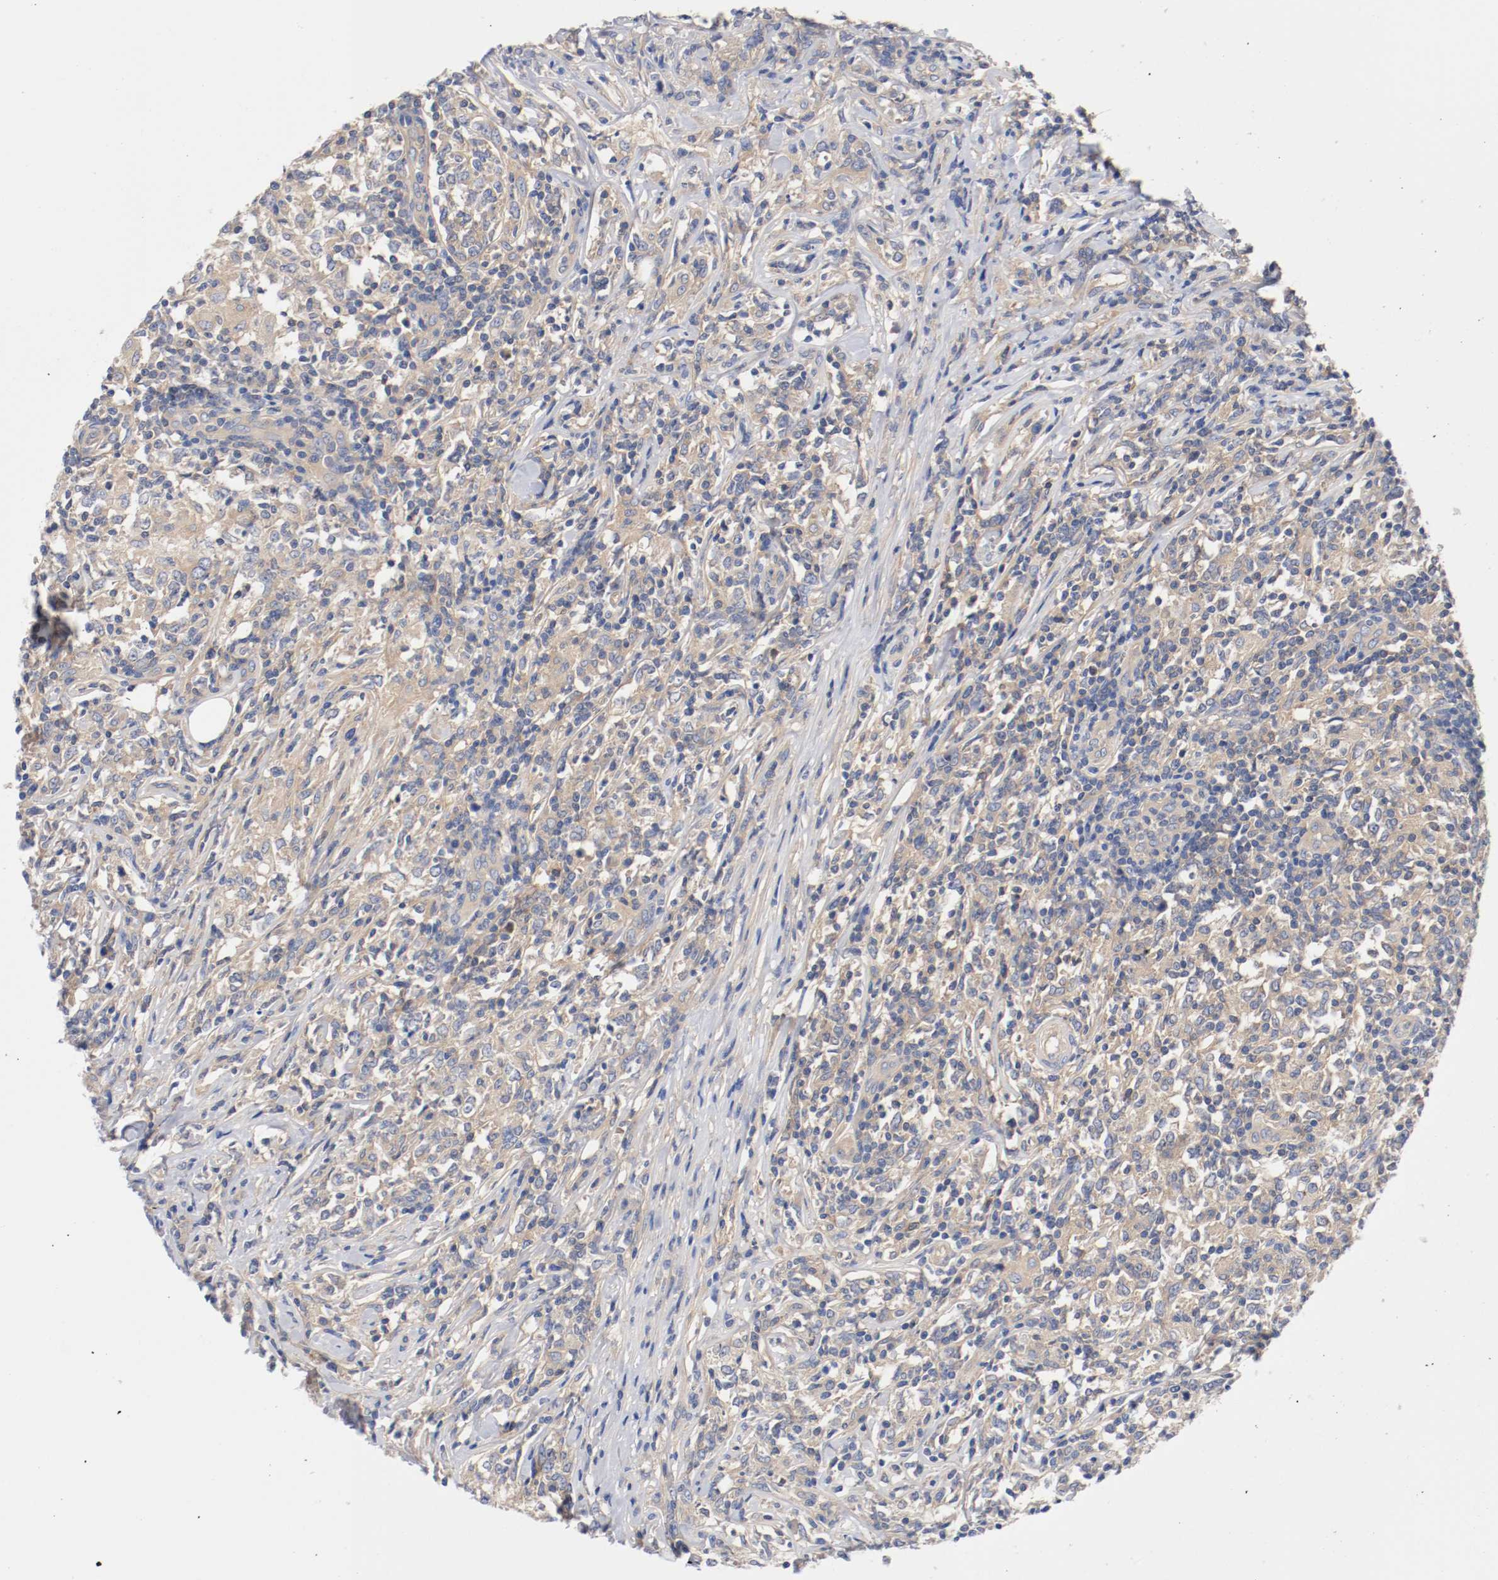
{"staining": {"intensity": "weak", "quantity": ">75%", "location": "cytoplasmic/membranous"}, "tissue": "lymphoma", "cell_type": "Tumor cells", "image_type": "cancer", "snomed": [{"axis": "morphology", "description": "Malignant lymphoma, non-Hodgkin's type, High grade"}, {"axis": "topography", "description": "Lymph node"}], "caption": "This photomicrograph displays high-grade malignant lymphoma, non-Hodgkin's type stained with immunohistochemistry (IHC) to label a protein in brown. The cytoplasmic/membranous of tumor cells show weak positivity for the protein. Nuclei are counter-stained blue.", "gene": "HGS", "patient": {"sex": "female", "age": 84}}